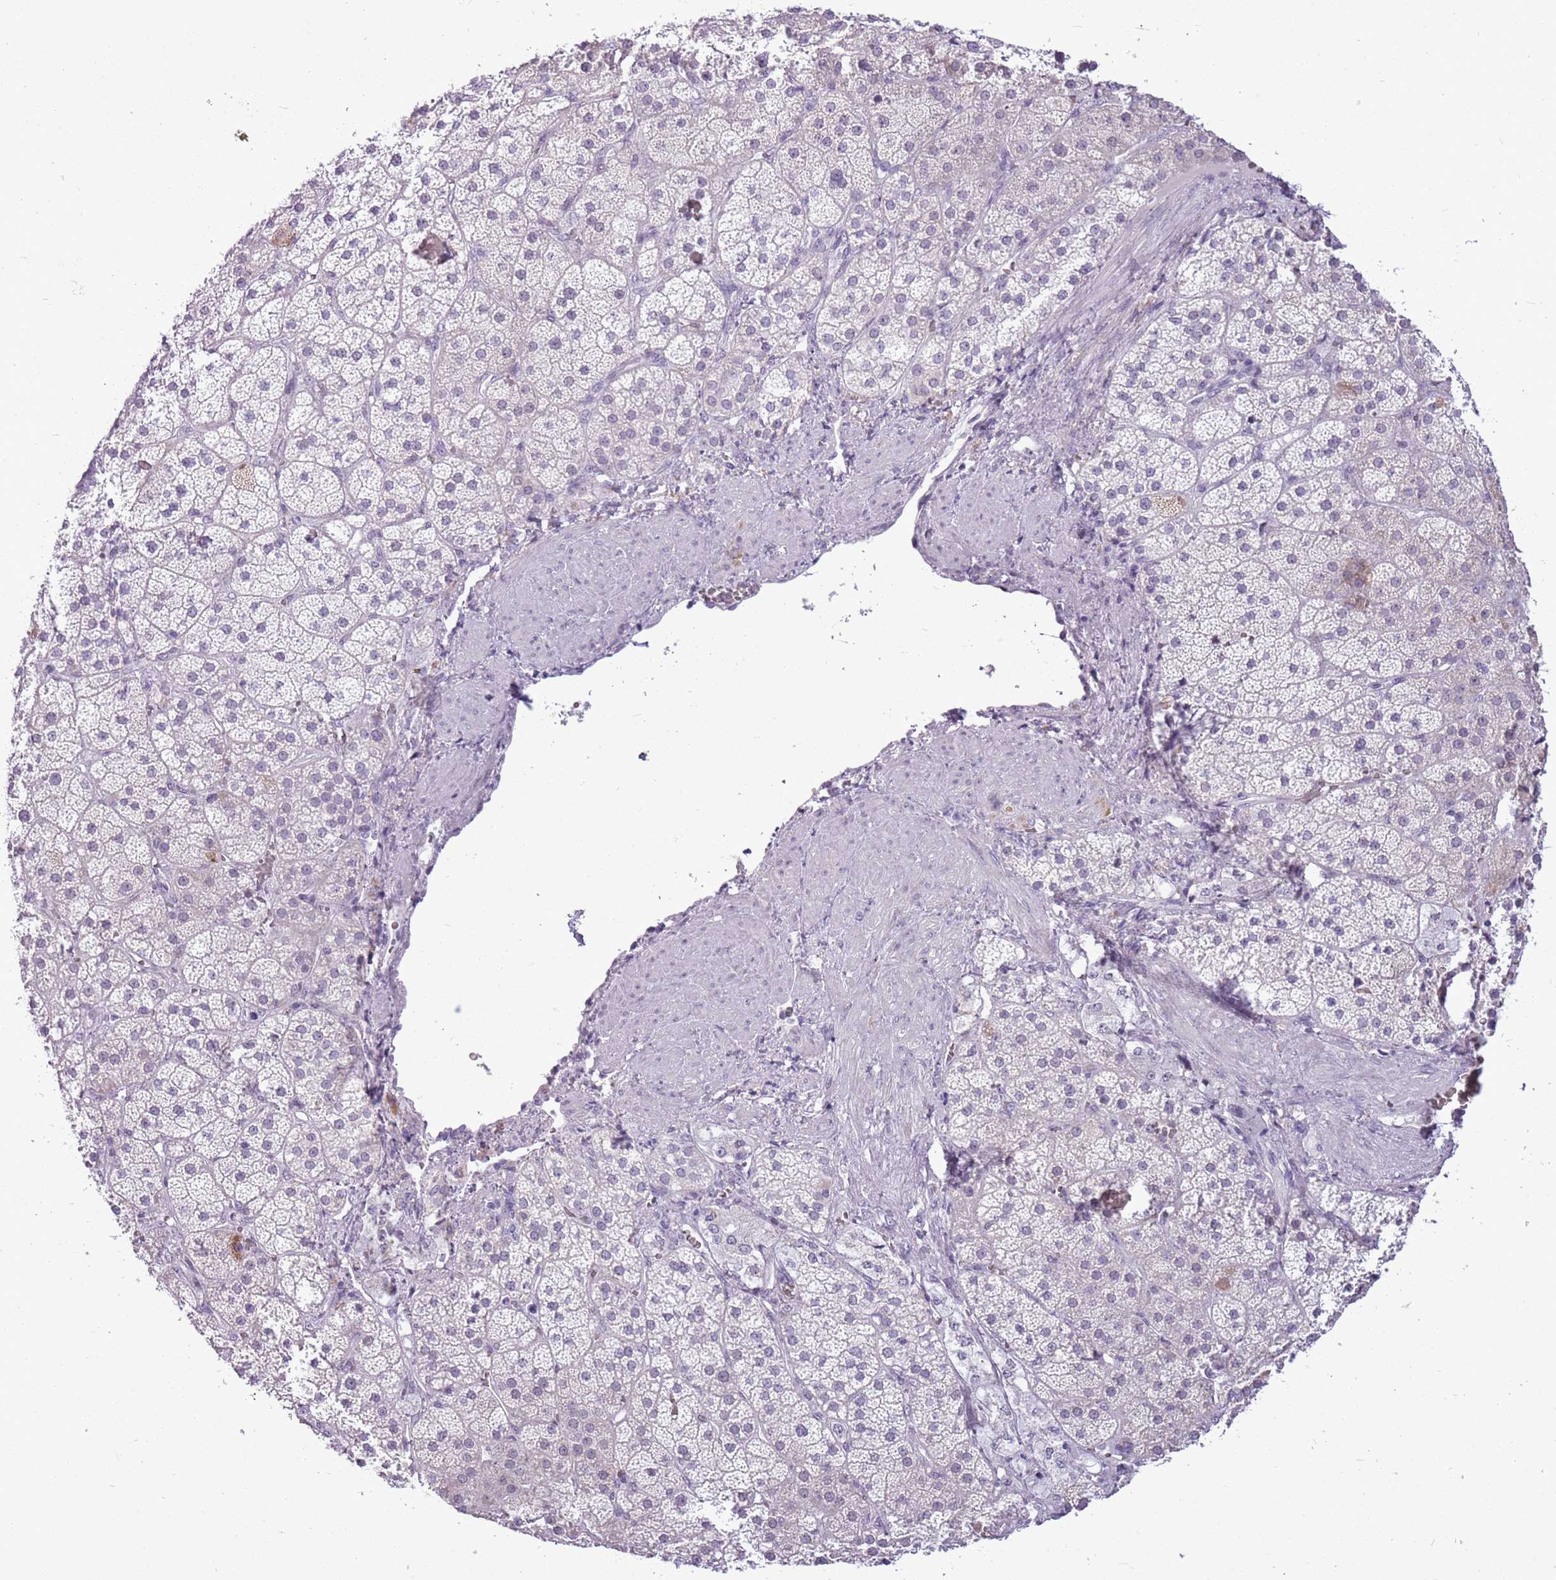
{"staining": {"intensity": "weak", "quantity": "<25%", "location": "cytoplasmic/membranous"}, "tissue": "adrenal gland", "cell_type": "Glandular cells", "image_type": "normal", "snomed": [{"axis": "morphology", "description": "Normal tissue, NOS"}, {"axis": "topography", "description": "Adrenal gland"}], "caption": "IHC image of benign adrenal gland: adrenal gland stained with DAB (3,3'-diaminobenzidine) shows no significant protein expression in glandular cells.", "gene": "RPL3L", "patient": {"sex": "male", "age": 57}}